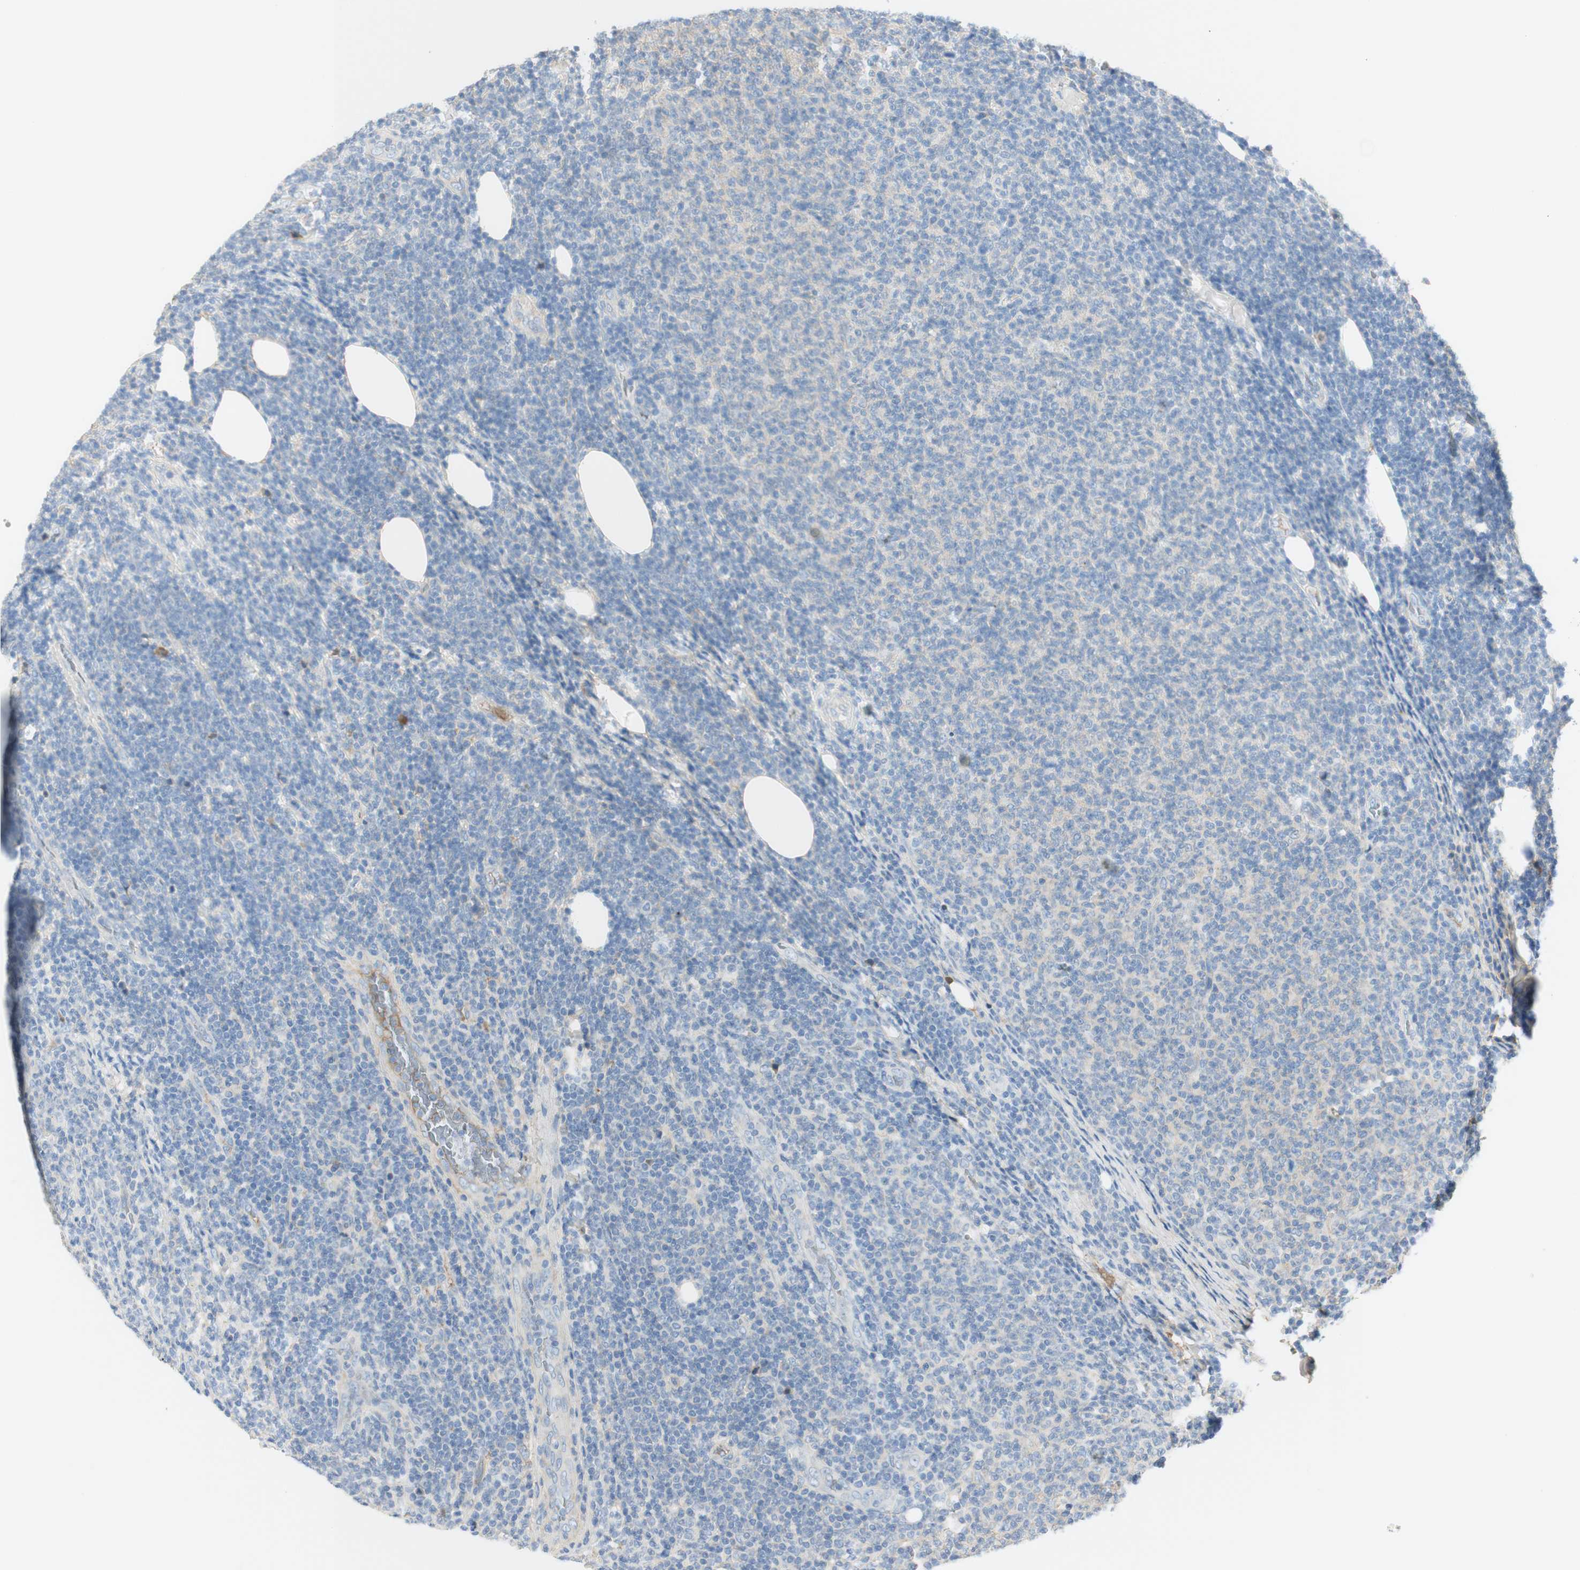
{"staining": {"intensity": "negative", "quantity": "none", "location": "none"}, "tissue": "lymphoma", "cell_type": "Tumor cells", "image_type": "cancer", "snomed": [{"axis": "morphology", "description": "Malignant lymphoma, non-Hodgkin's type, Low grade"}, {"axis": "topography", "description": "Lymph node"}], "caption": "High power microscopy photomicrograph of an IHC photomicrograph of low-grade malignant lymphoma, non-Hodgkin's type, revealing no significant expression in tumor cells.", "gene": "KNG1", "patient": {"sex": "male", "age": 66}}